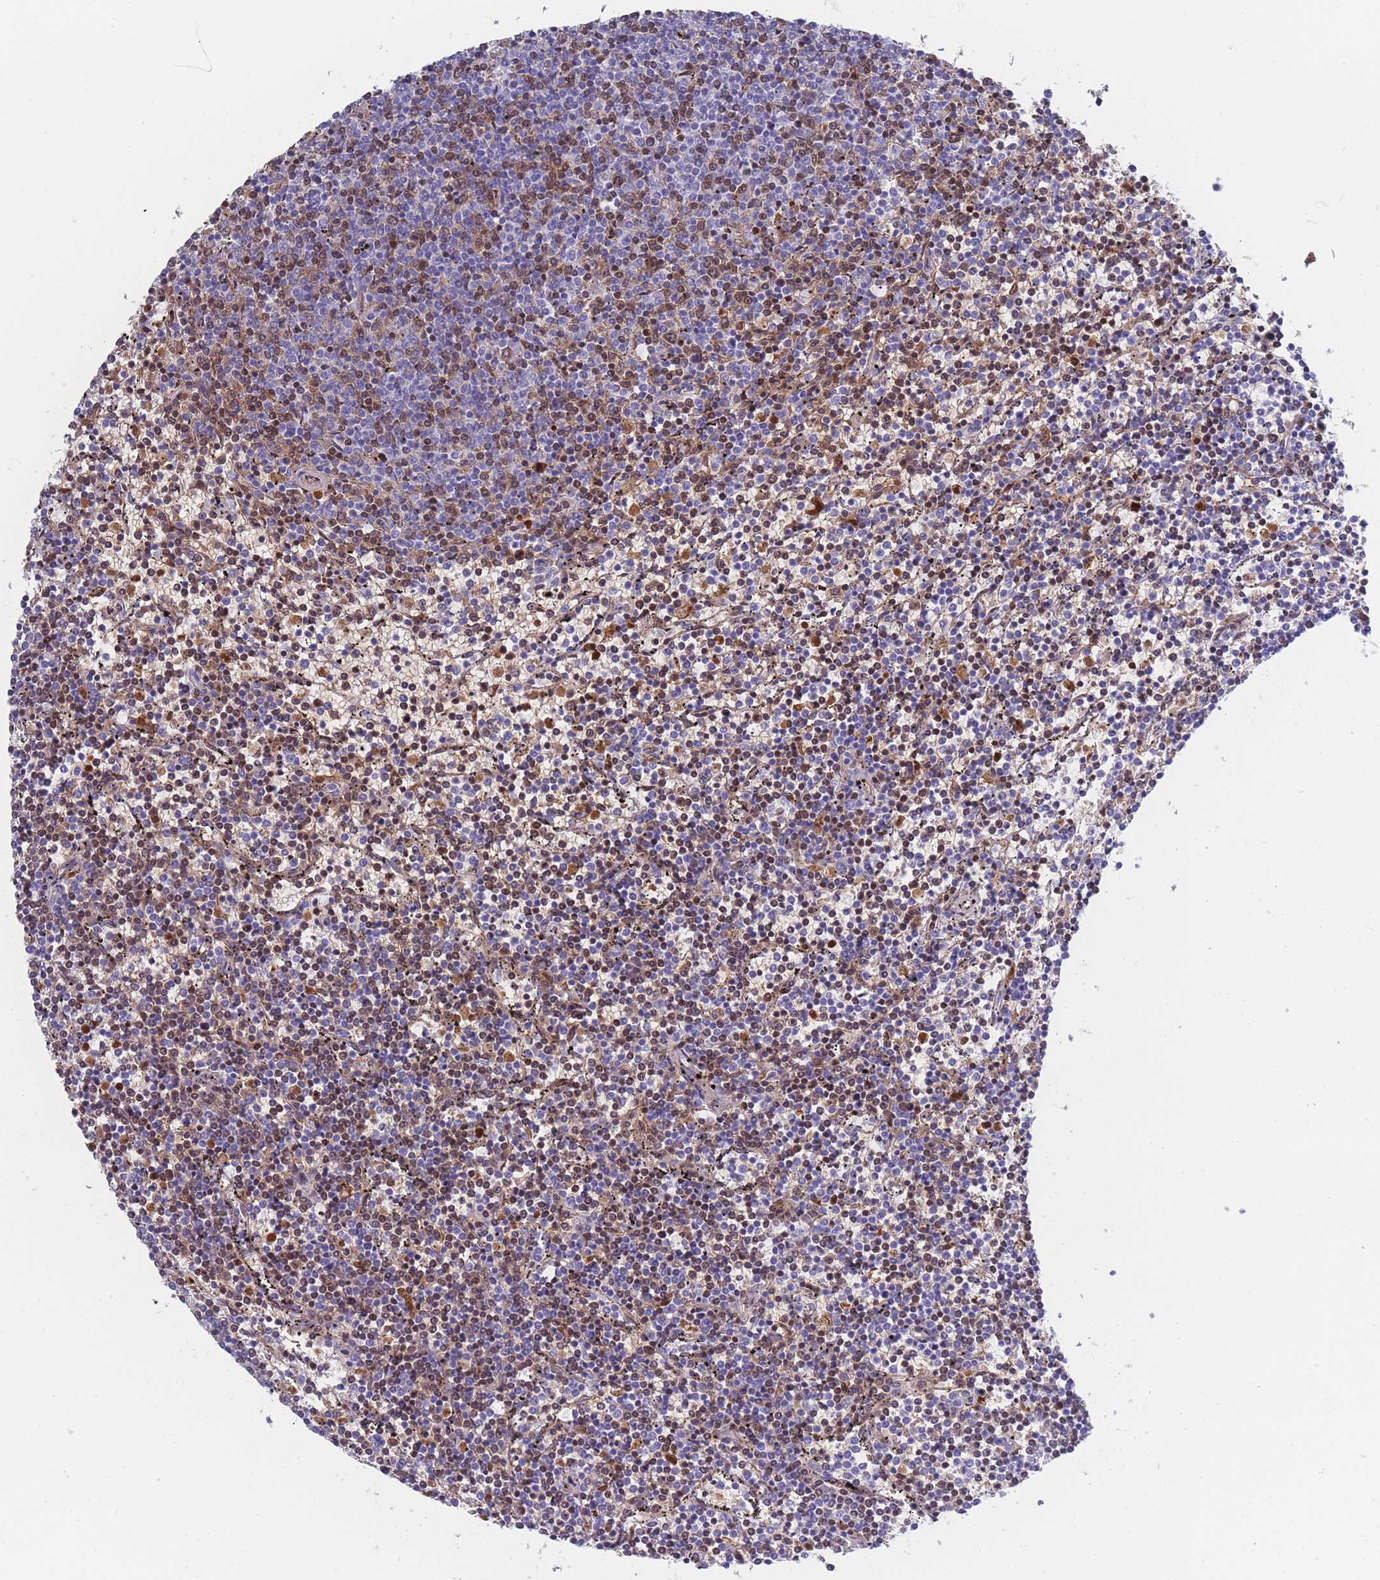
{"staining": {"intensity": "moderate", "quantity": "<25%", "location": "cytoplasmic/membranous,nuclear"}, "tissue": "lymphoma", "cell_type": "Tumor cells", "image_type": "cancer", "snomed": [{"axis": "morphology", "description": "Malignant lymphoma, non-Hodgkin's type, Low grade"}, {"axis": "topography", "description": "Spleen"}], "caption": "Moderate cytoplasmic/membranous and nuclear protein staining is present in approximately <25% of tumor cells in low-grade malignant lymphoma, non-Hodgkin's type. The staining is performed using DAB brown chromogen to label protein expression. The nuclei are counter-stained blue using hematoxylin.", "gene": "OR5D16", "patient": {"sex": "female", "age": 50}}